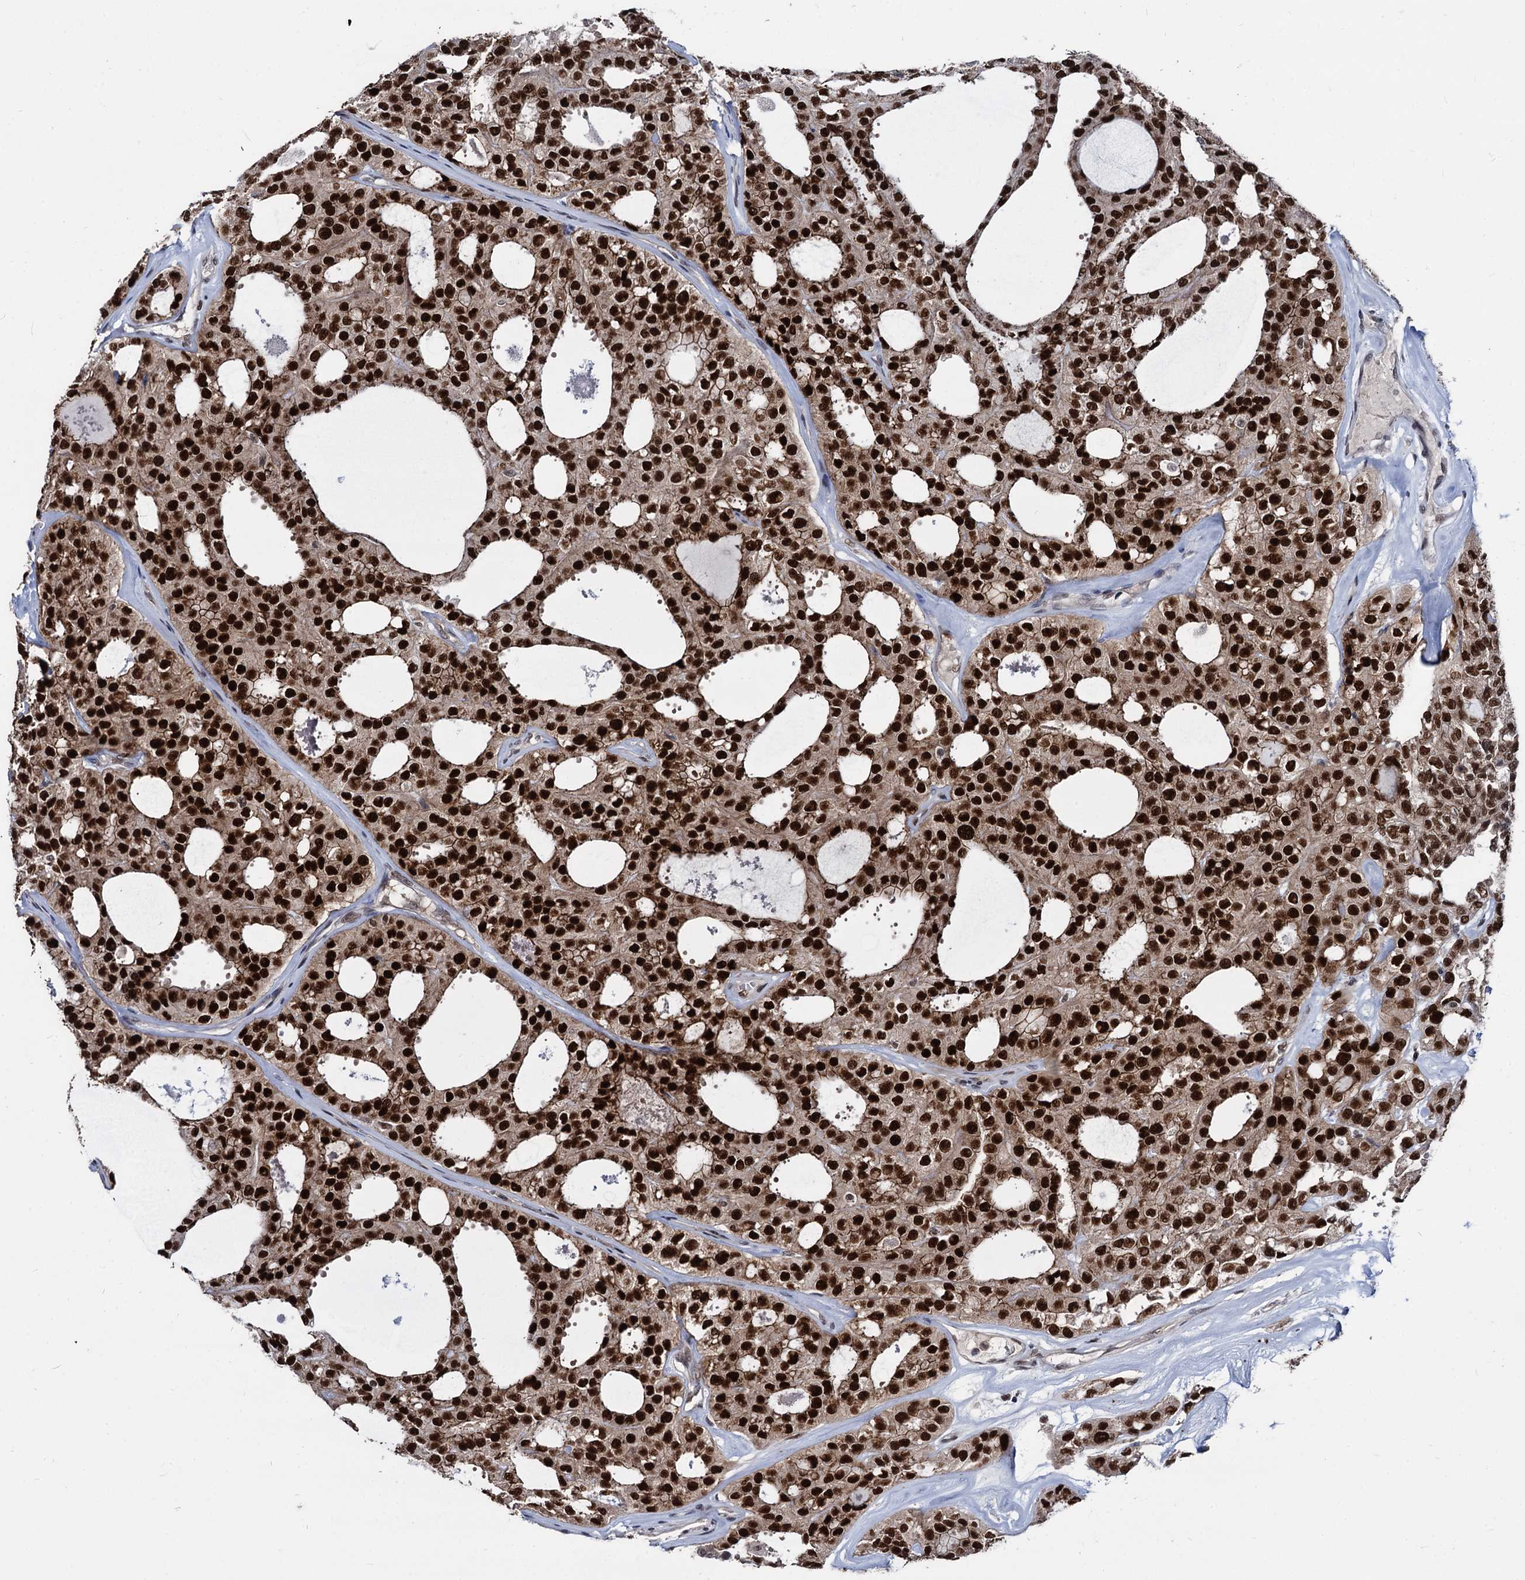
{"staining": {"intensity": "strong", "quantity": ">75%", "location": "nuclear"}, "tissue": "thyroid cancer", "cell_type": "Tumor cells", "image_type": "cancer", "snomed": [{"axis": "morphology", "description": "Follicular adenoma carcinoma, NOS"}, {"axis": "topography", "description": "Thyroid gland"}], "caption": "Protein expression analysis of thyroid cancer (follicular adenoma carcinoma) reveals strong nuclear staining in approximately >75% of tumor cells. The staining was performed using DAB to visualize the protein expression in brown, while the nuclei were stained in blue with hematoxylin (Magnification: 20x).", "gene": "GALNT11", "patient": {"sex": "male", "age": 75}}